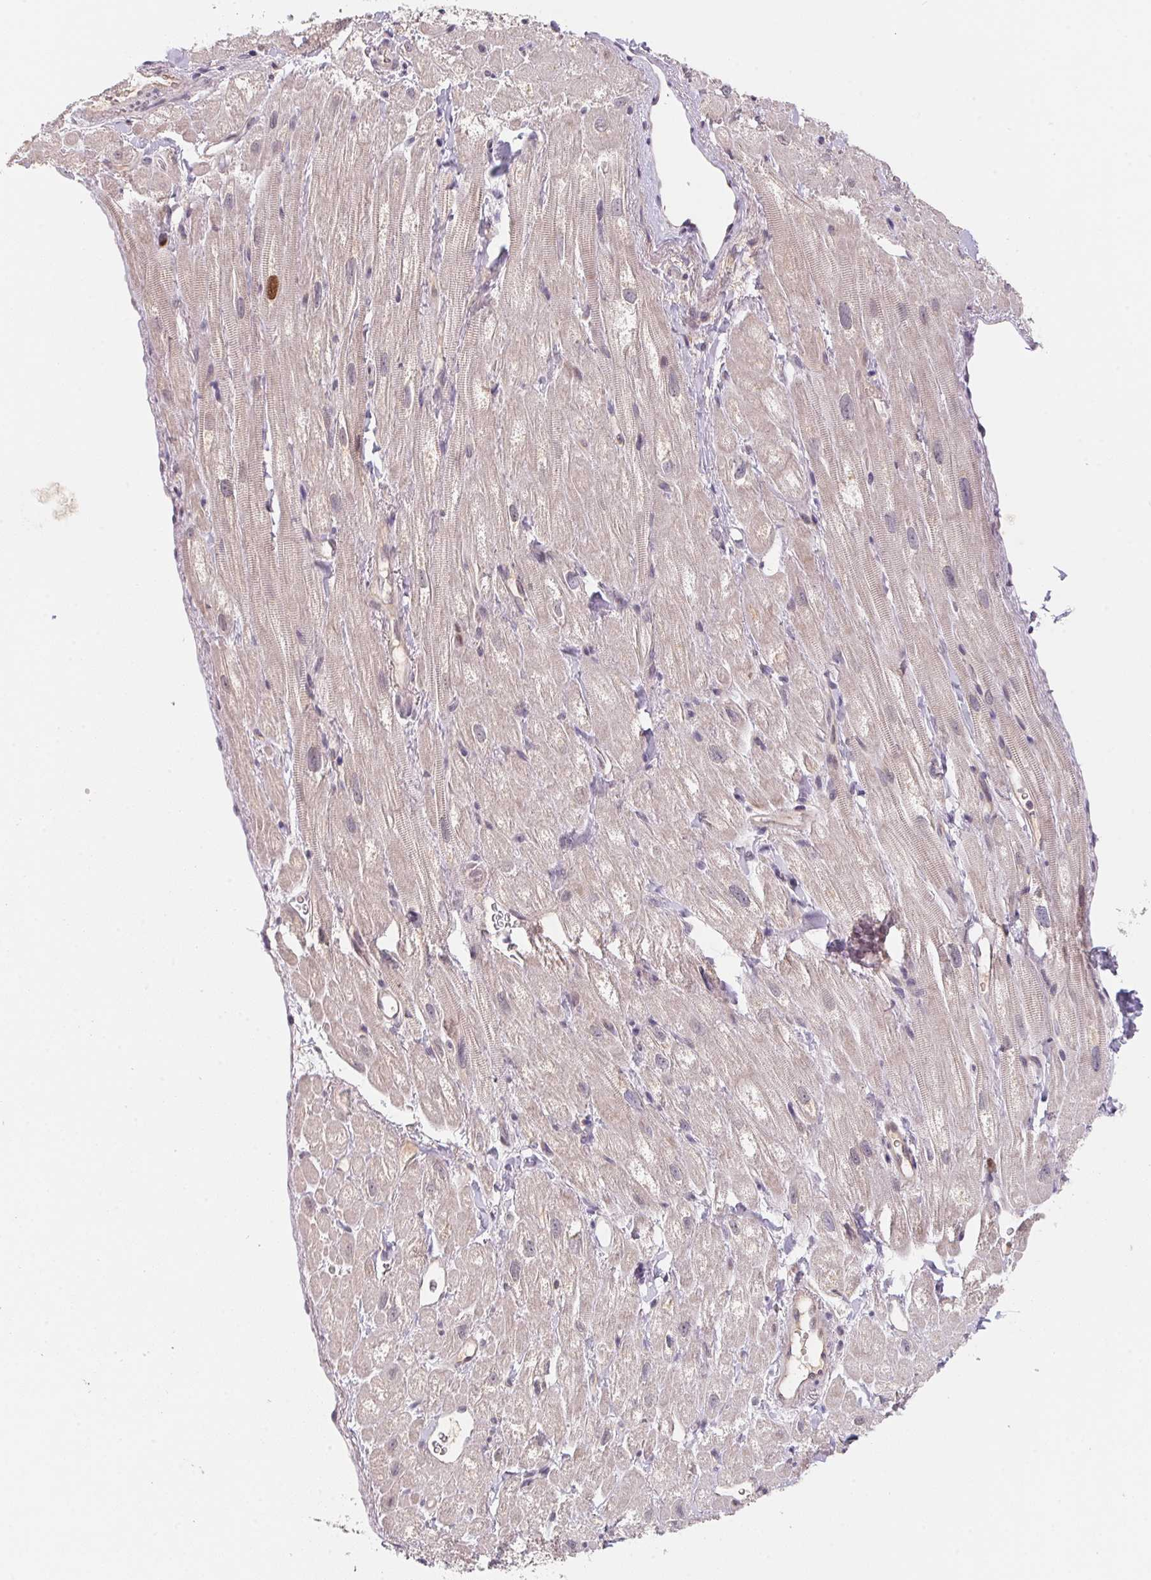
{"staining": {"intensity": "weak", "quantity": ">75%", "location": "cytoplasmic/membranous"}, "tissue": "heart muscle", "cell_type": "Cardiomyocytes", "image_type": "normal", "snomed": [{"axis": "morphology", "description": "Normal tissue, NOS"}, {"axis": "topography", "description": "Heart"}], "caption": "Protein staining of normal heart muscle shows weak cytoplasmic/membranous expression in about >75% of cardiomyocytes.", "gene": "KIFC1", "patient": {"sex": "female", "age": 62}}